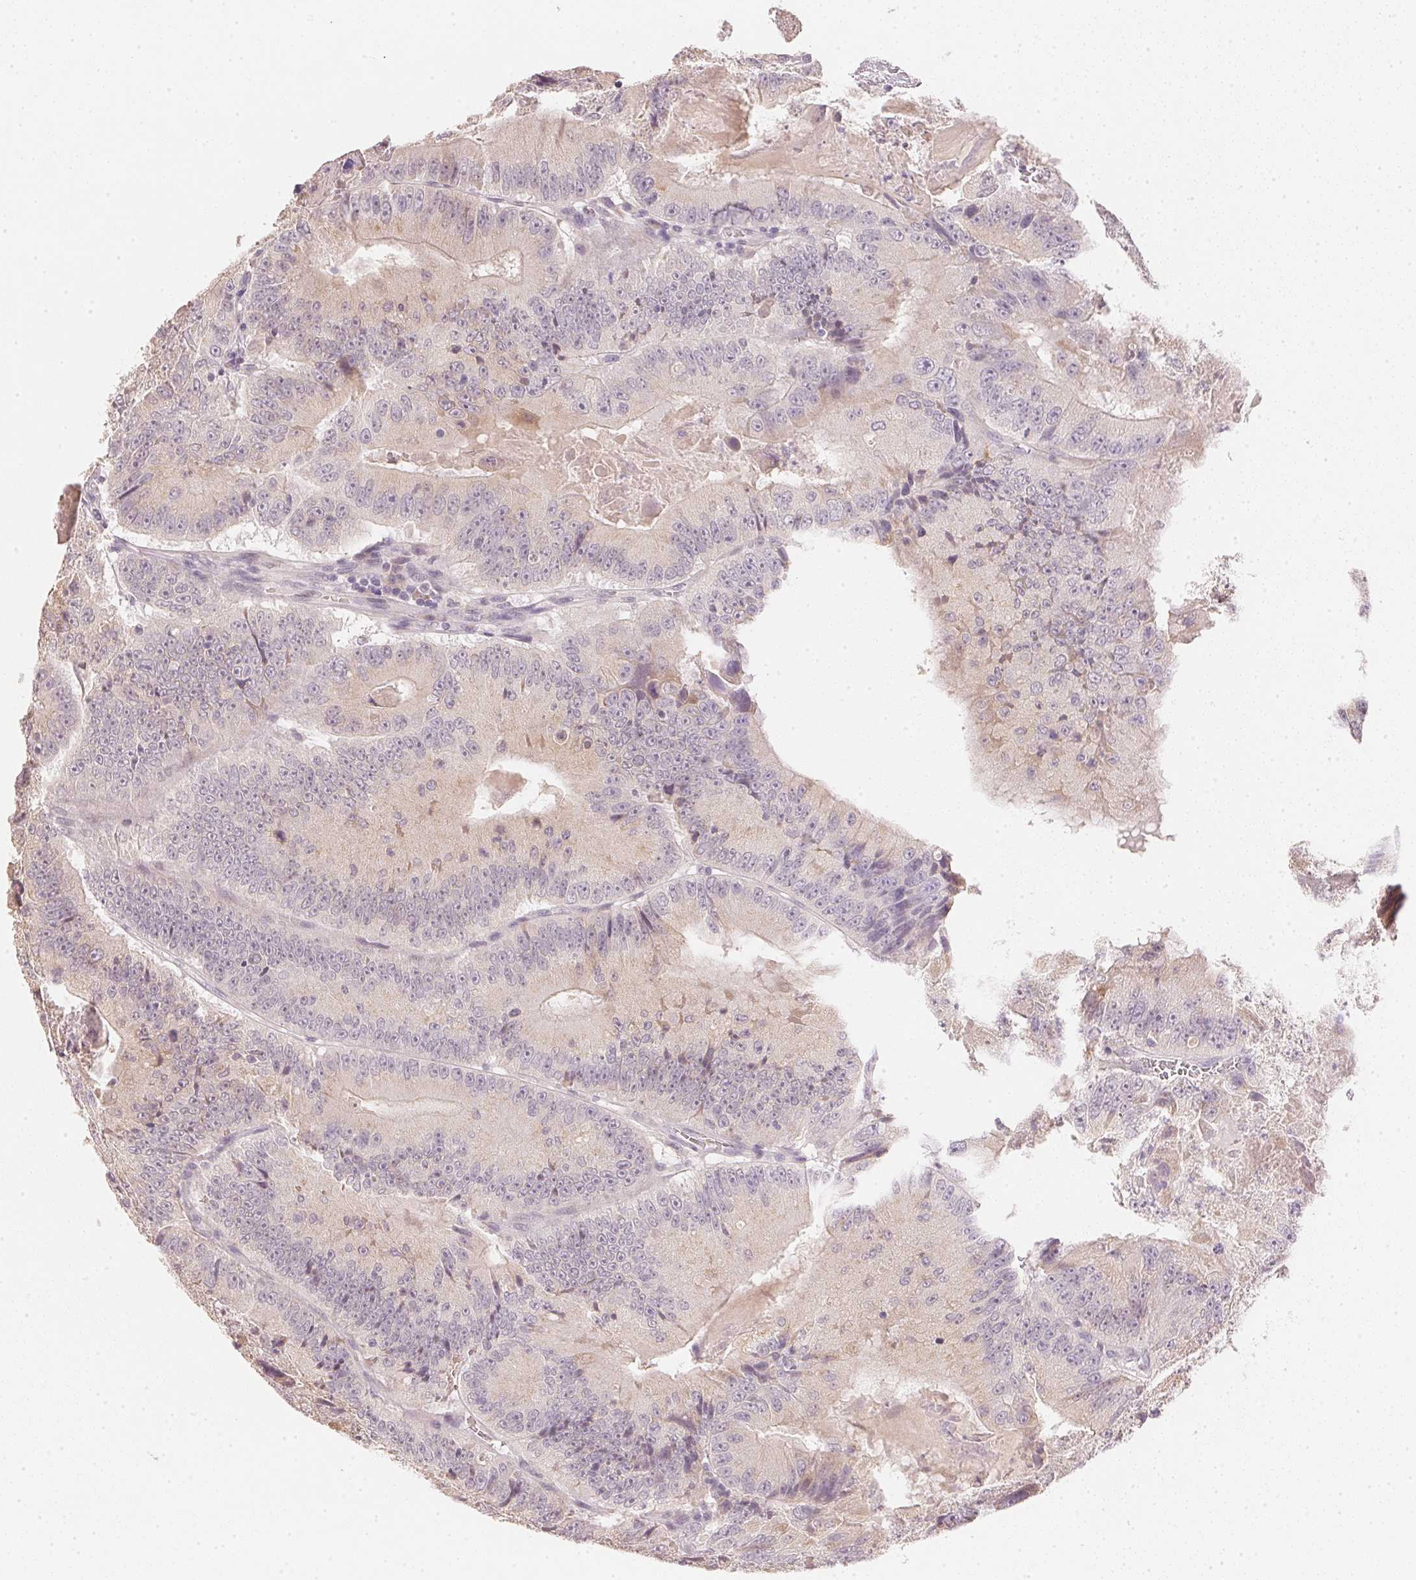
{"staining": {"intensity": "negative", "quantity": "none", "location": "none"}, "tissue": "colorectal cancer", "cell_type": "Tumor cells", "image_type": "cancer", "snomed": [{"axis": "morphology", "description": "Adenocarcinoma, NOS"}, {"axis": "topography", "description": "Colon"}], "caption": "The immunohistochemistry (IHC) photomicrograph has no significant positivity in tumor cells of colorectal cancer tissue. (DAB immunohistochemistry (IHC), high magnification).", "gene": "DHCR24", "patient": {"sex": "female", "age": 86}}